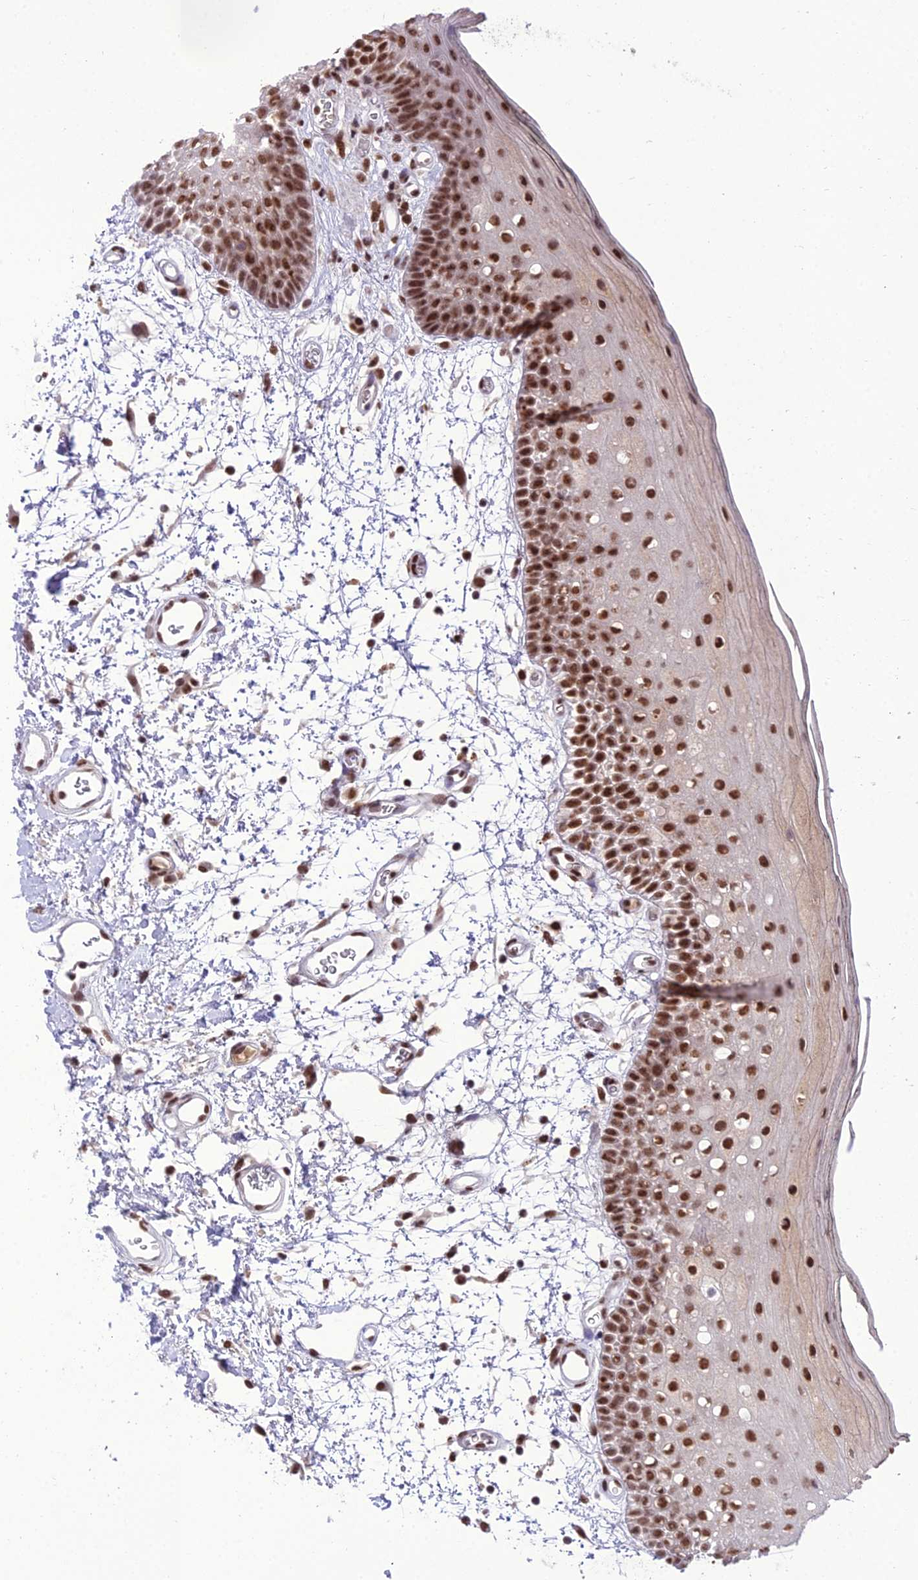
{"staining": {"intensity": "strong", "quantity": ">75%", "location": "nuclear"}, "tissue": "oral mucosa", "cell_type": "Squamous epithelial cells", "image_type": "normal", "snomed": [{"axis": "morphology", "description": "Normal tissue, NOS"}, {"axis": "topography", "description": "Oral tissue"}, {"axis": "topography", "description": "Tounge, NOS"}], "caption": "Protein expression by immunohistochemistry demonstrates strong nuclear staining in about >75% of squamous epithelial cells in normal oral mucosa.", "gene": "SH3RF3", "patient": {"sex": "female", "age": 81}}